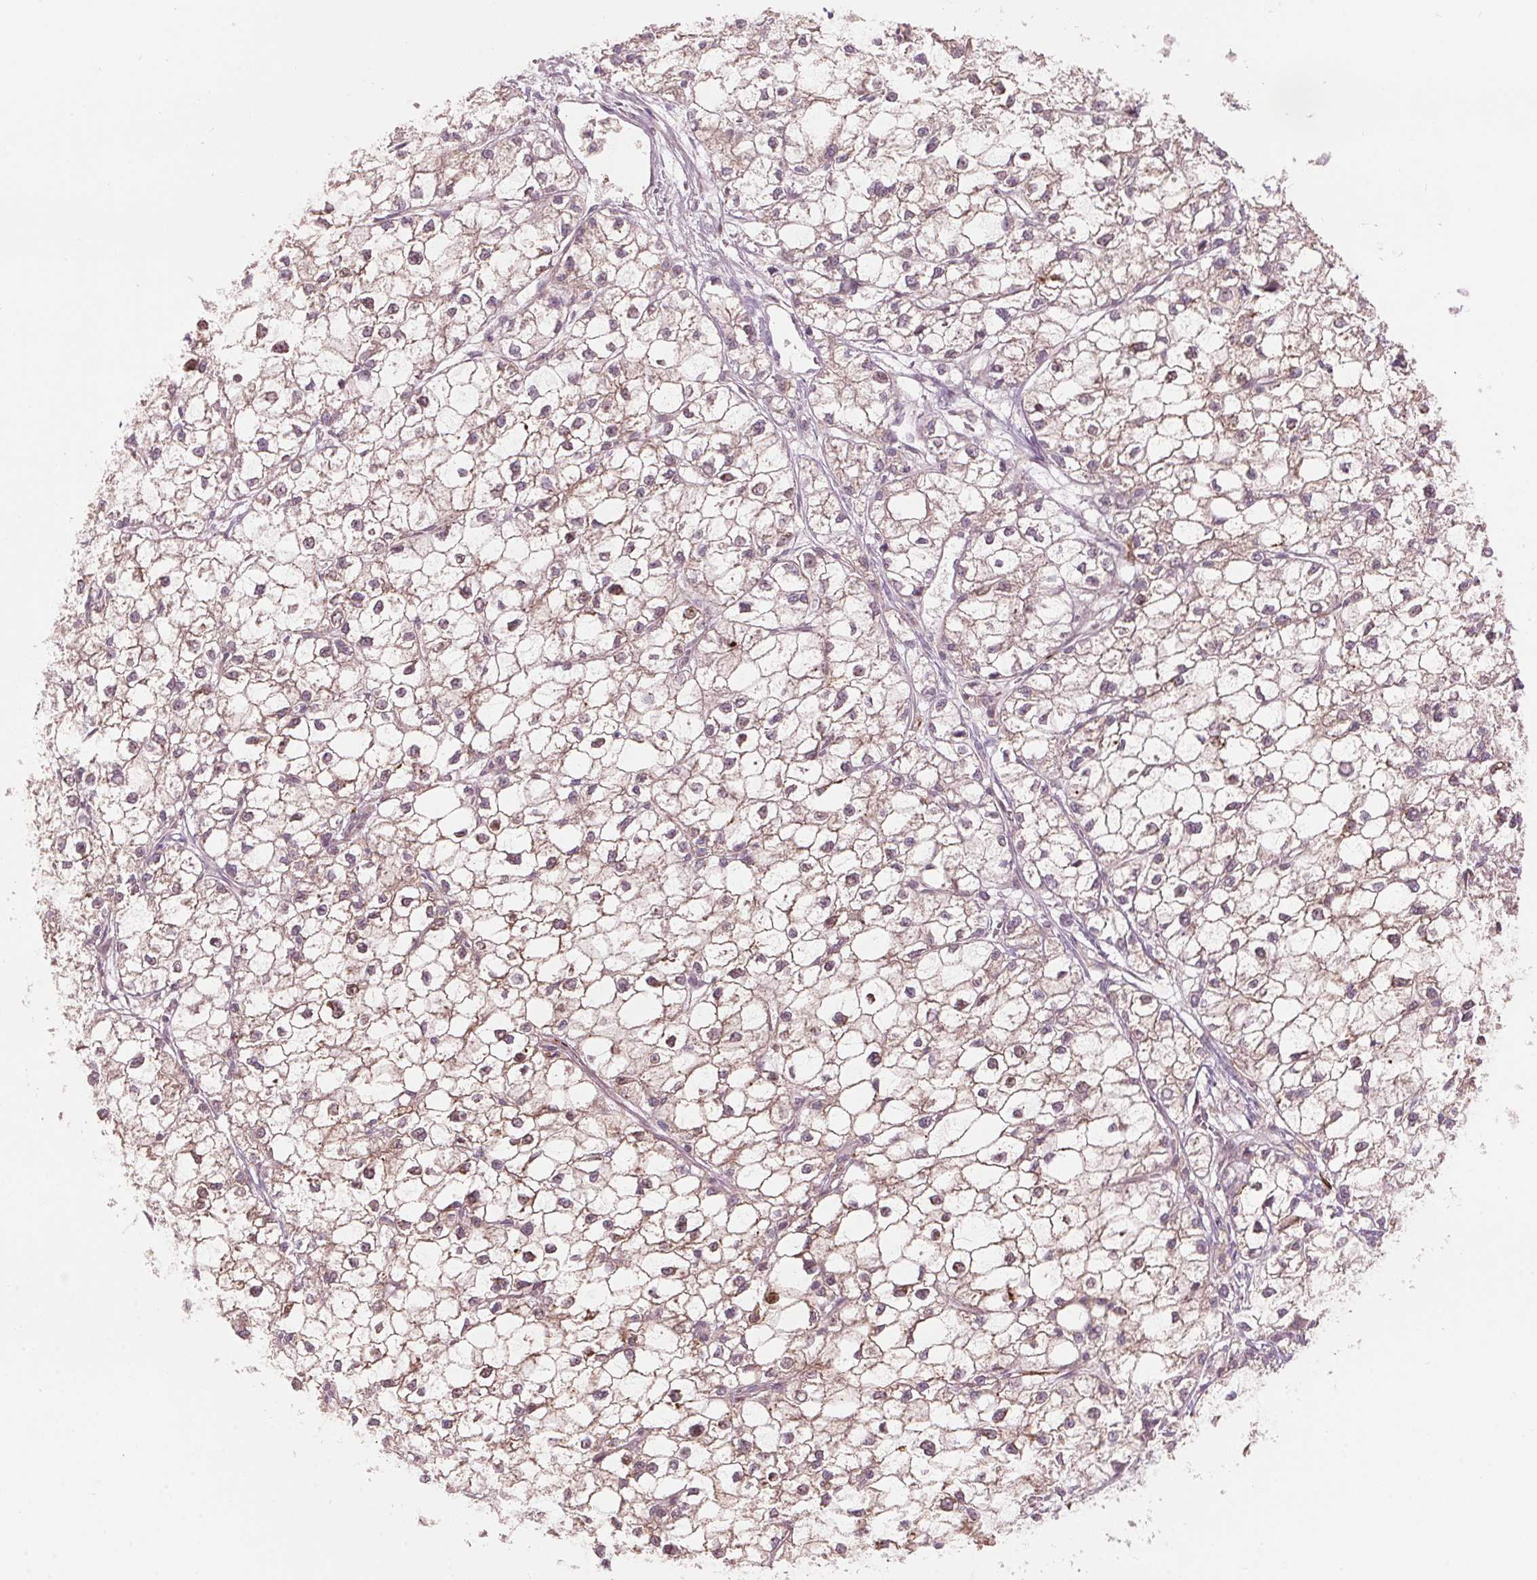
{"staining": {"intensity": "weak", "quantity": ">75%", "location": "cytoplasmic/membranous"}, "tissue": "liver cancer", "cell_type": "Tumor cells", "image_type": "cancer", "snomed": [{"axis": "morphology", "description": "Carcinoma, Hepatocellular, NOS"}, {"axis": "topography", "description": "Liver"}], "caption": "Approximately >75% of tumor cells in liver hepatocellular carcinoma show weak cytoplasmic/membranous protein expression as visualized by brown immunohistochemical staining.", "gene": "TMED6", "patient": {"sex": "female", "age": 43}}